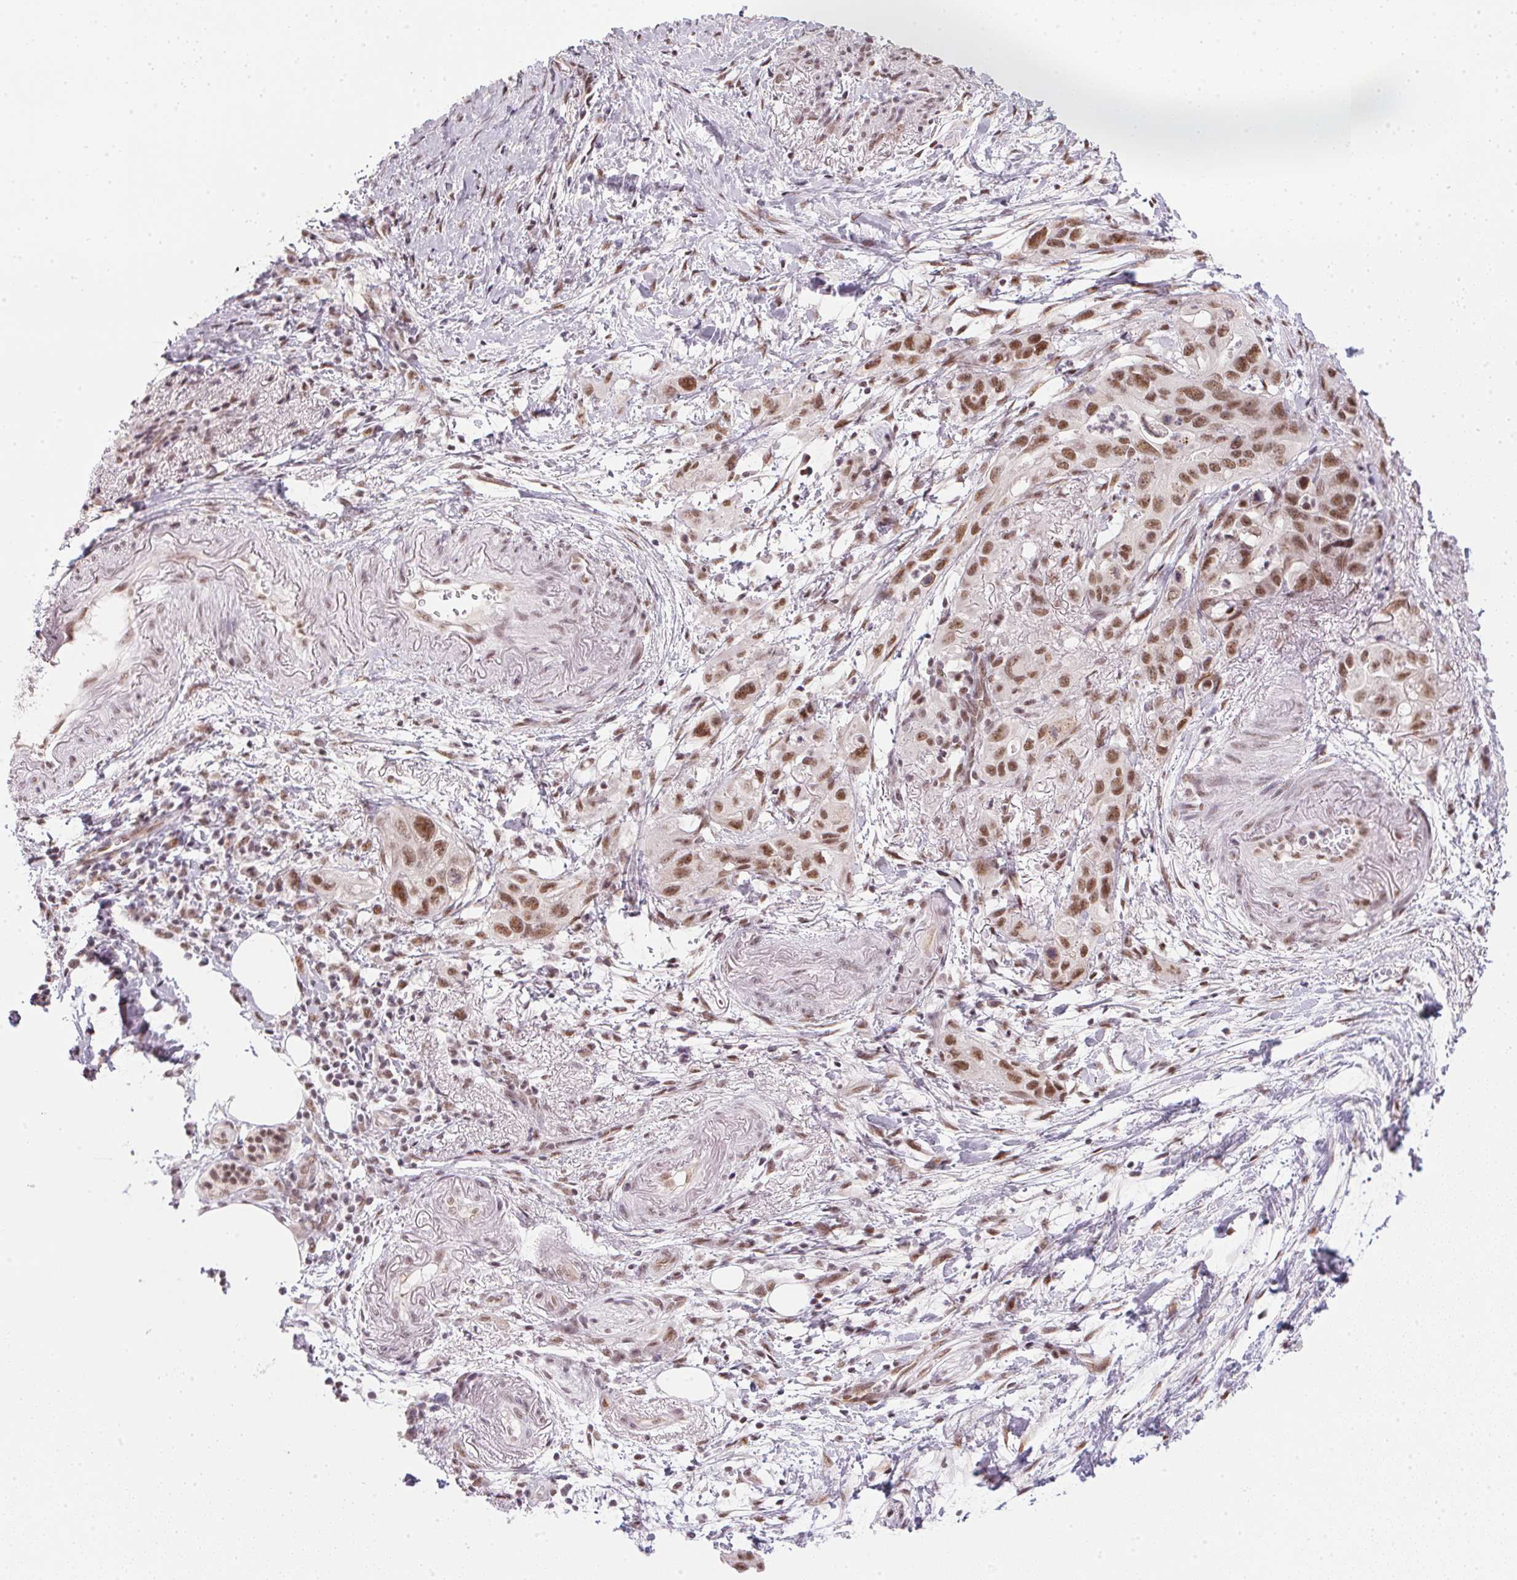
{"staining": {"intensity": "moderate", "quantity": ">75%", "location": "nuclear"}, "tissue": "pancreatic cancer", "cell_type": "Tumor cells", "image_type": "cancer", "snomed": [{"axis": "morphology", "description": "Adenocarcinoma, NOS"}, {"axis": "topography", "description": "Pancreas"}], "caption": "The micrograph demonstrates a brown stain indicating the presence of a protein in the nuclear of tumor cells in adenocarcinoma (pancreatic). The protein is shown in brown color, while the nuclei are stained blue.", "gene": "SRSF7", "patient": {"sex": "female", "age": 72}}